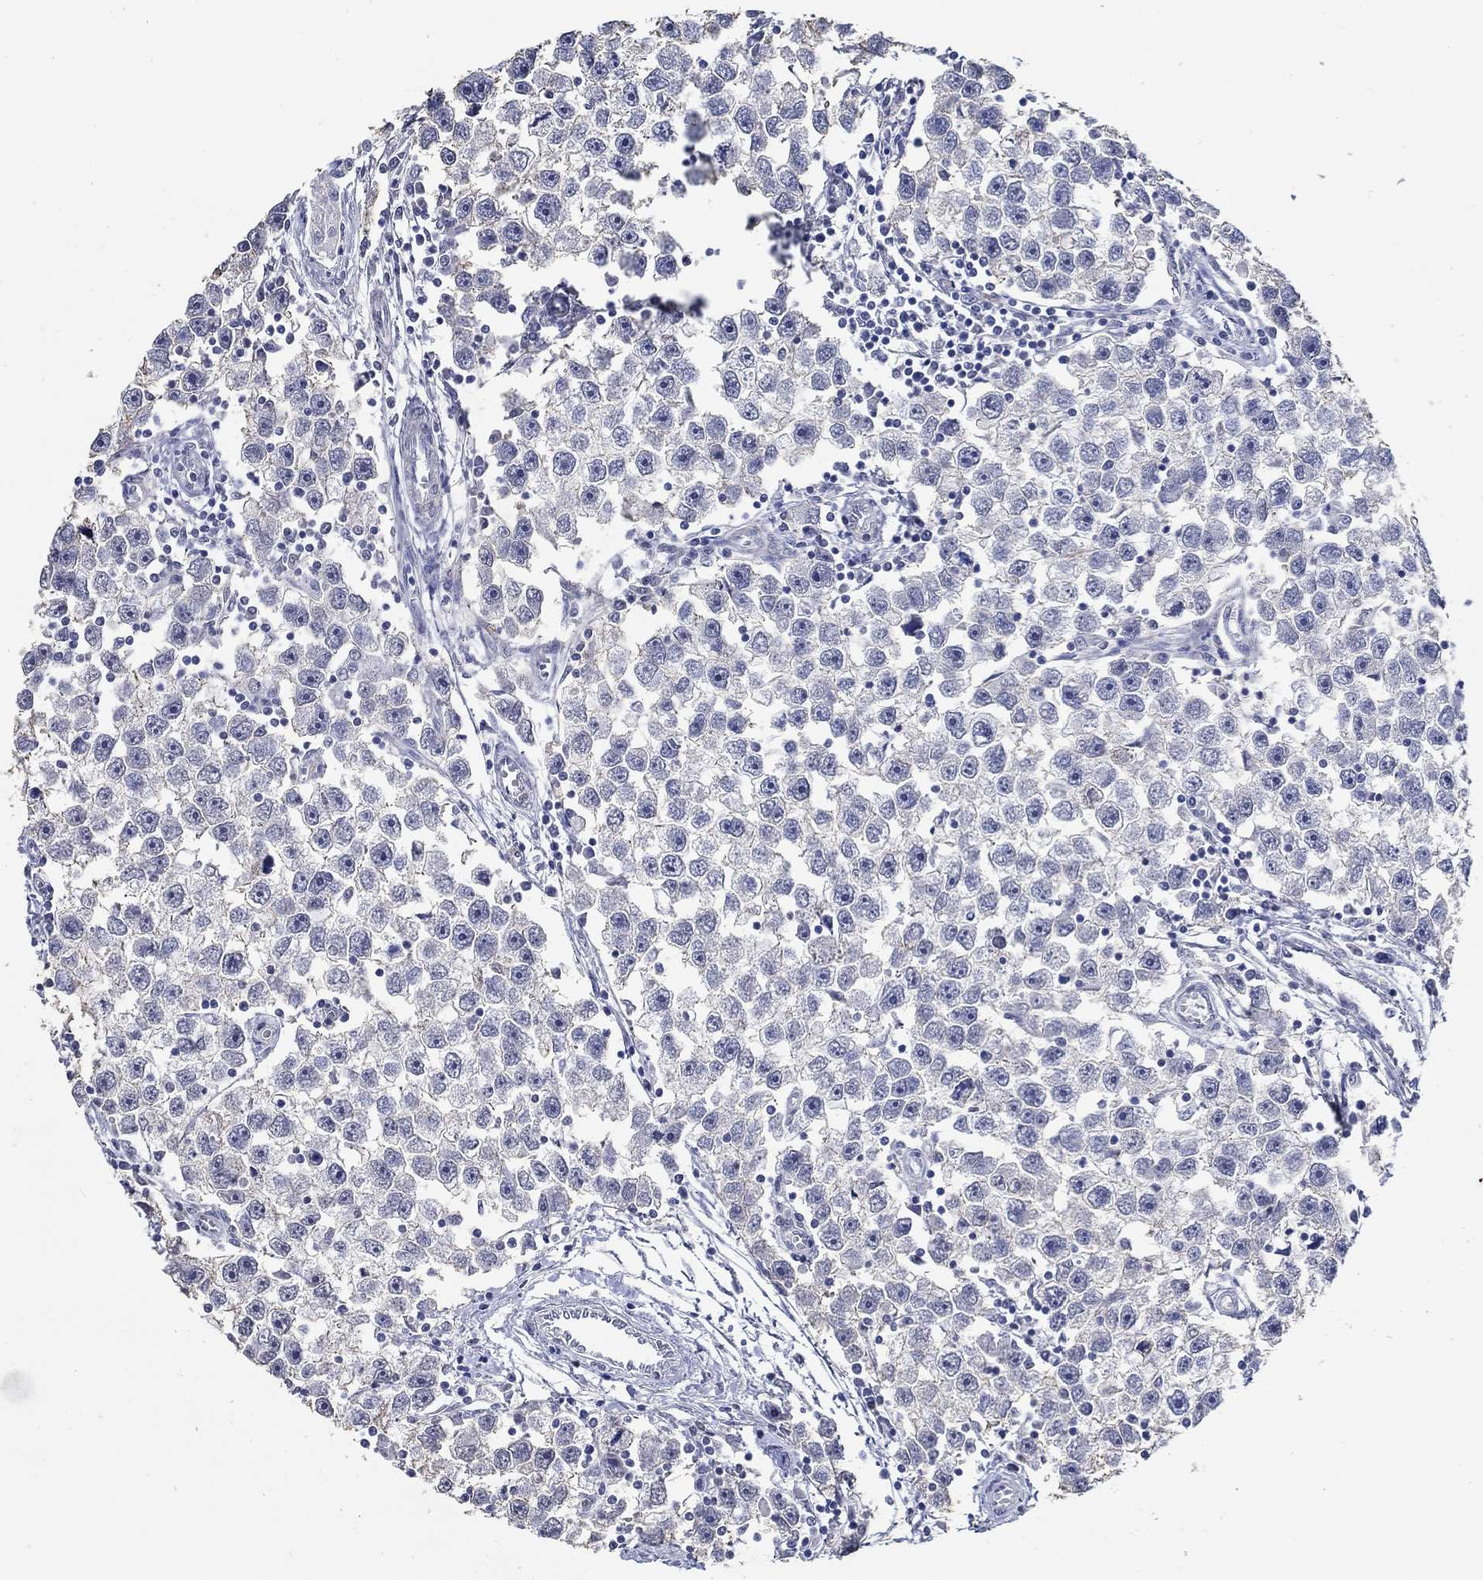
{"staining": {"intensity": "negative", "quantity": "none", "location": "none"}, "tissue": "testis cancer", "cell_type": "Tumor cells", "image_type": "cancer", "snomed": [{"axis": "morphology", "description": "Seminoma, NOS"}, {"axis": "topography", "description": "Testis"}], "caption": "Tumor cells show no significant expression in testis cancer.", "gene": "PDE1B", "patient": {"sex": "male", "age": 30}}